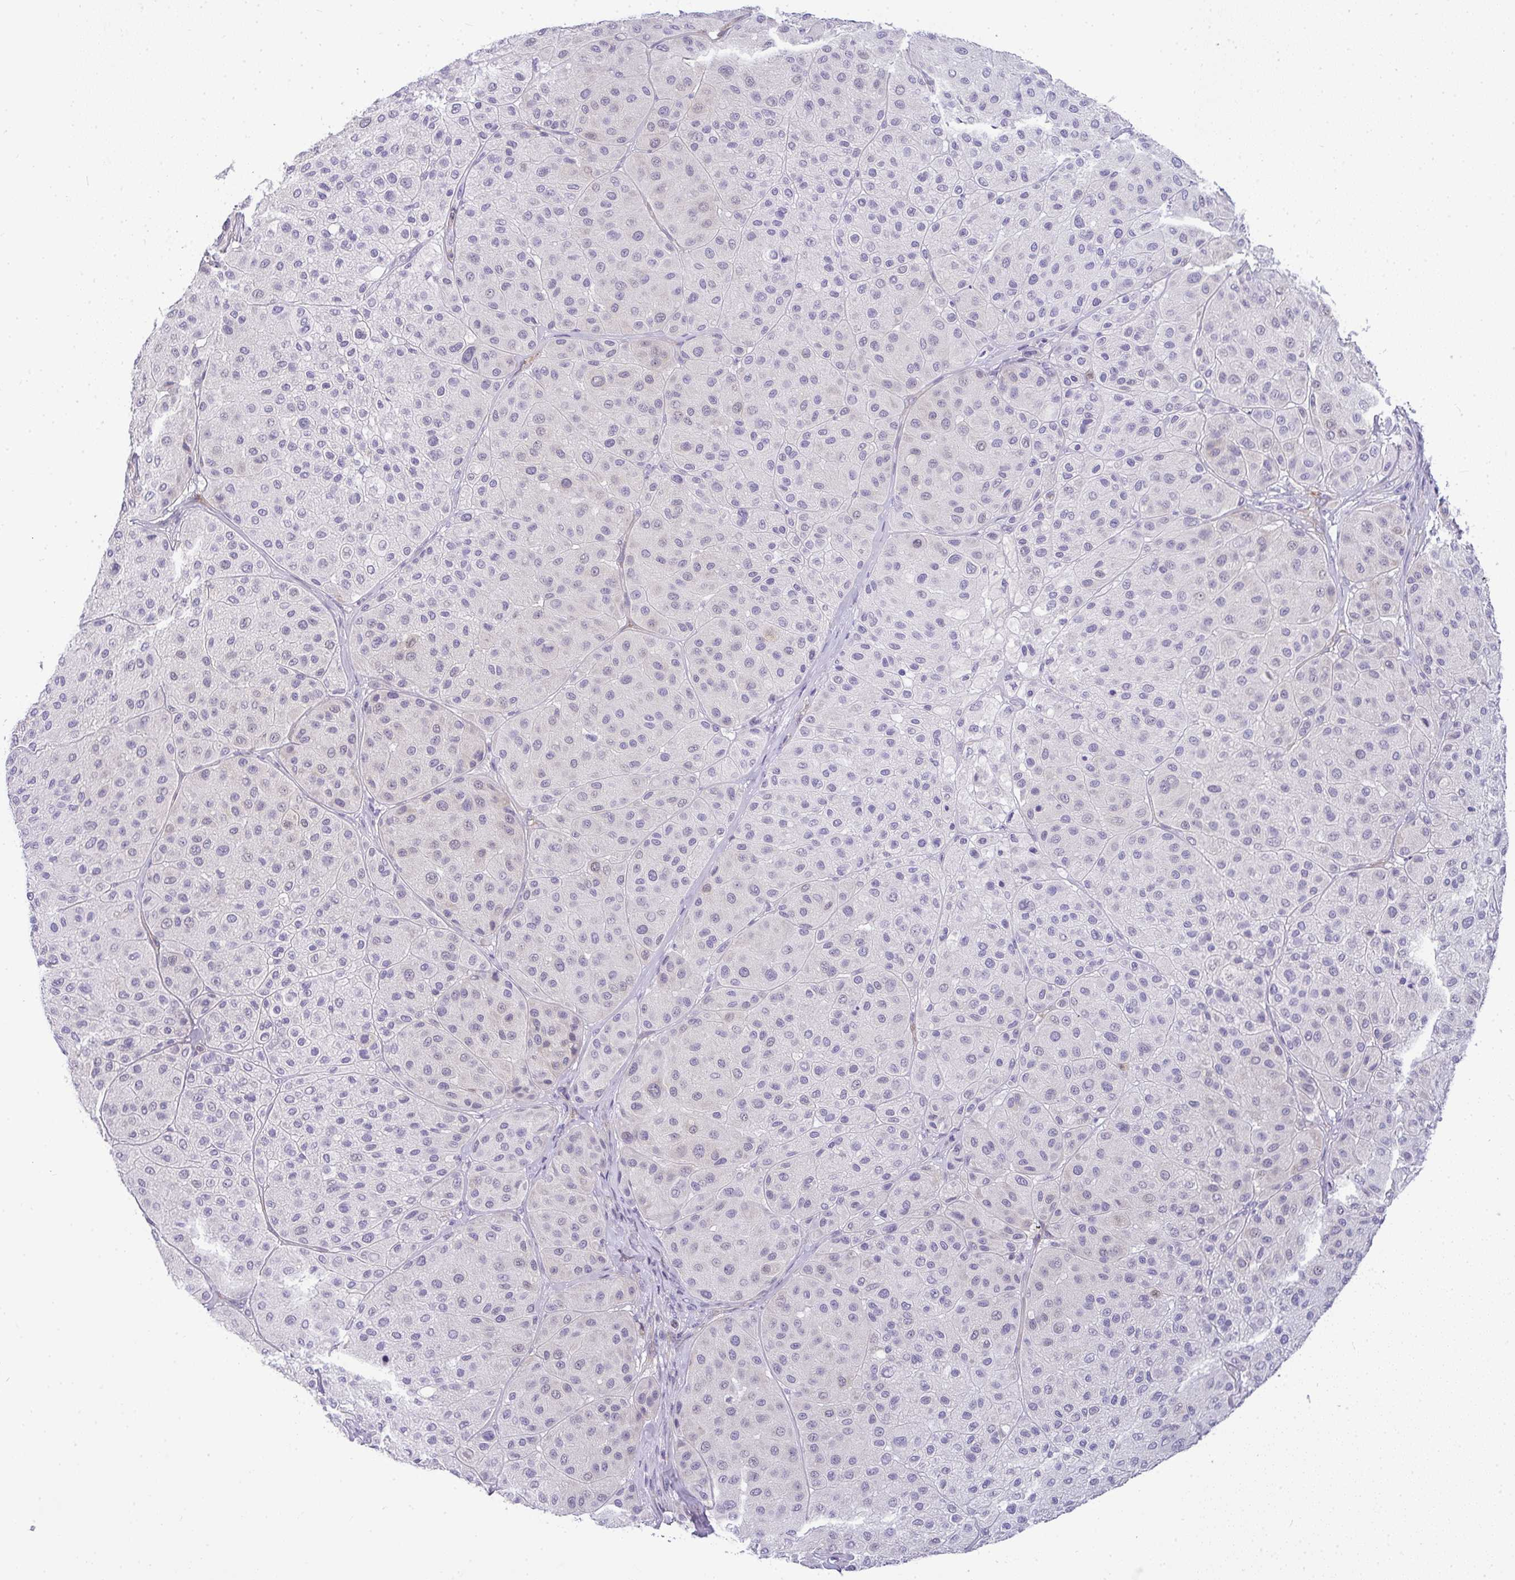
{"staining": {"intensity": "negative", "quantity": "none", "location": "none"}, "tissue": "melanoma", "cell_type": "Tumor cells", "image_type": "cancer", "snomed": [{"axis": "morphology", "description": "Malignant melanoma, Metastatic site"}, {"axis": "topography", "description": "Smooth muscle"}], "caption": "A histopathology image of human malignant melanoma (metastatic site) is negative for staining in tumor cells.", "gene": "LIPE", "patient": {"sex": "male", "age": 41}}